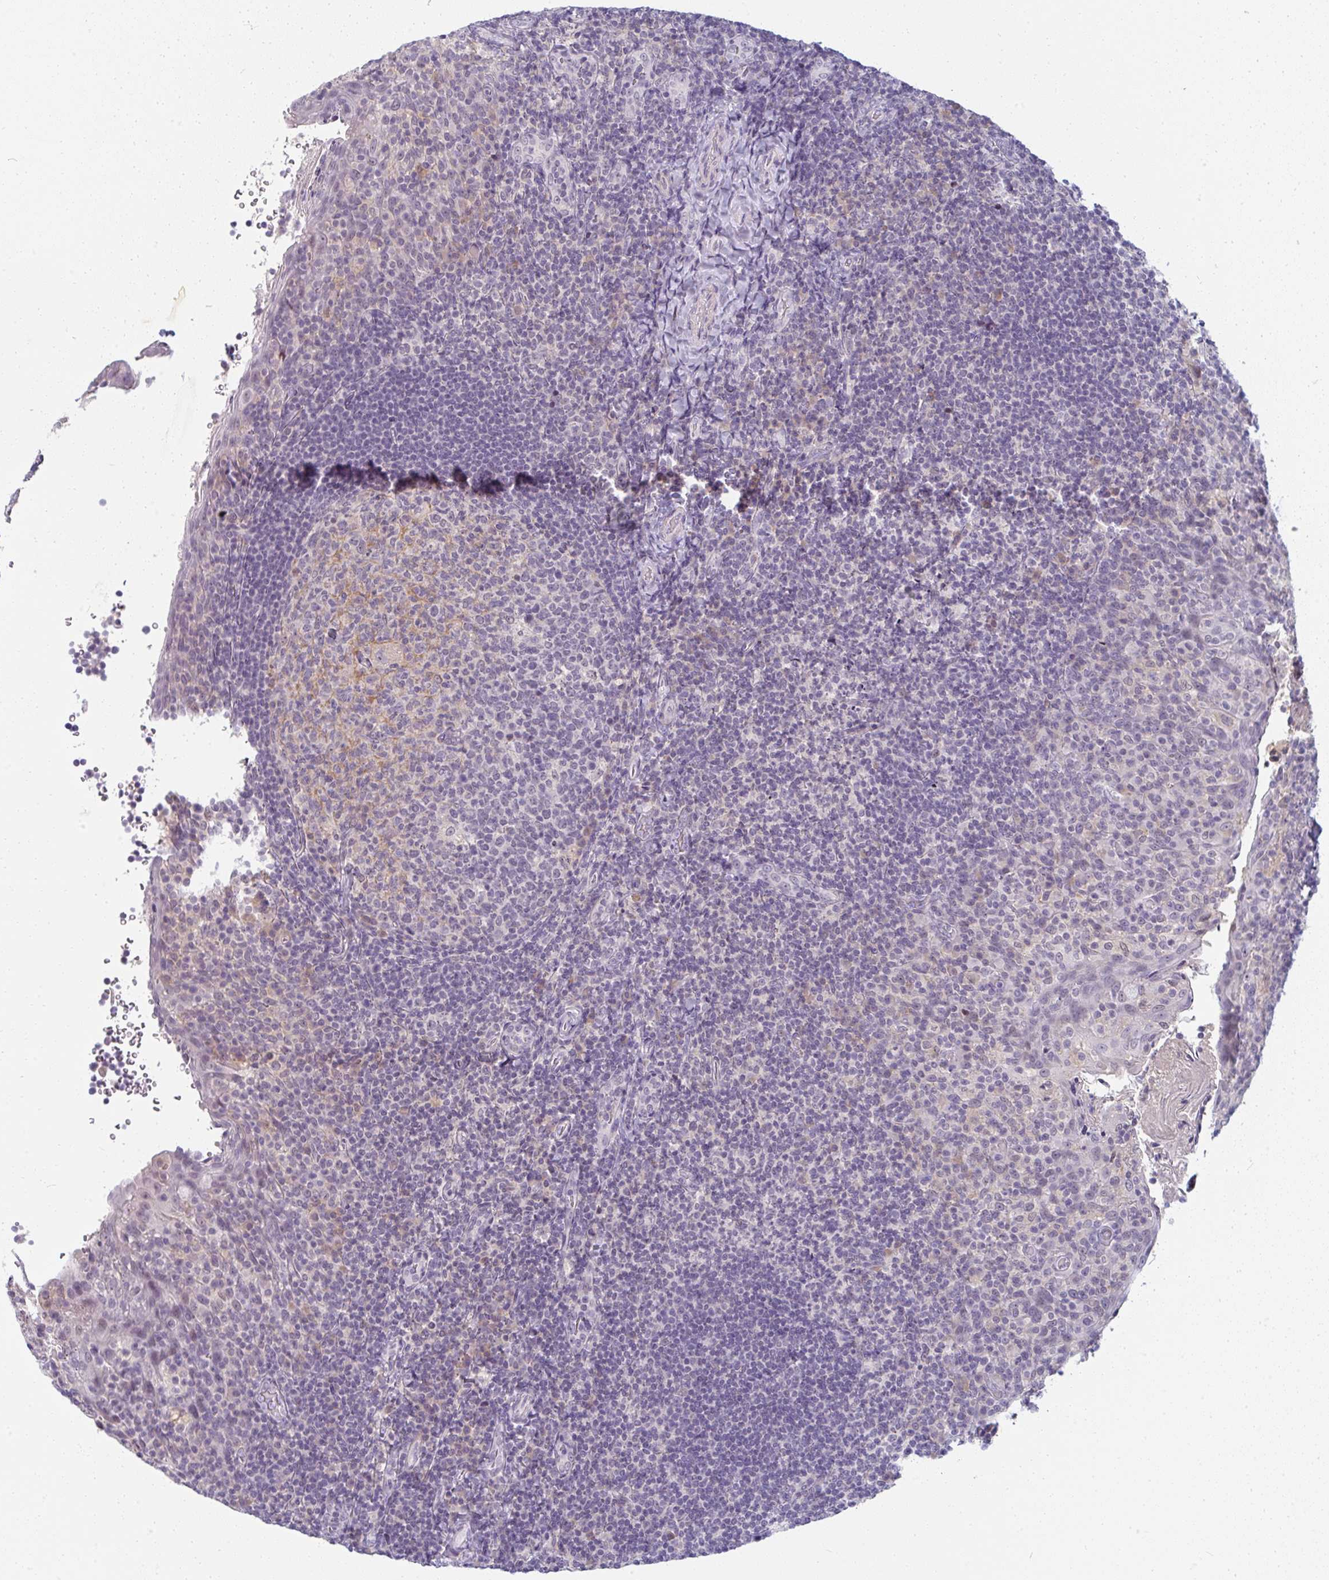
{"staining": {"intensity": "negative", "quantity": "none", "location": "none"}, "tissue": "tonsil", "cell_type": "Germinal center cells", "image_type": "normal", "snomed": [{"axis": "morphology", "description": "Normal tissue, NOS"}, {"axis": "topography", "description": "Tonsil"}], "caption": "The immunohistochemistry (IHC) micrograph has no significant expression in germinal center cells of tonsil. (Immunohistochemistry, brightfield microscopy, high magnification).", "gene": "PPFIA4", "patient": {"sex": "female", "age": 10}}